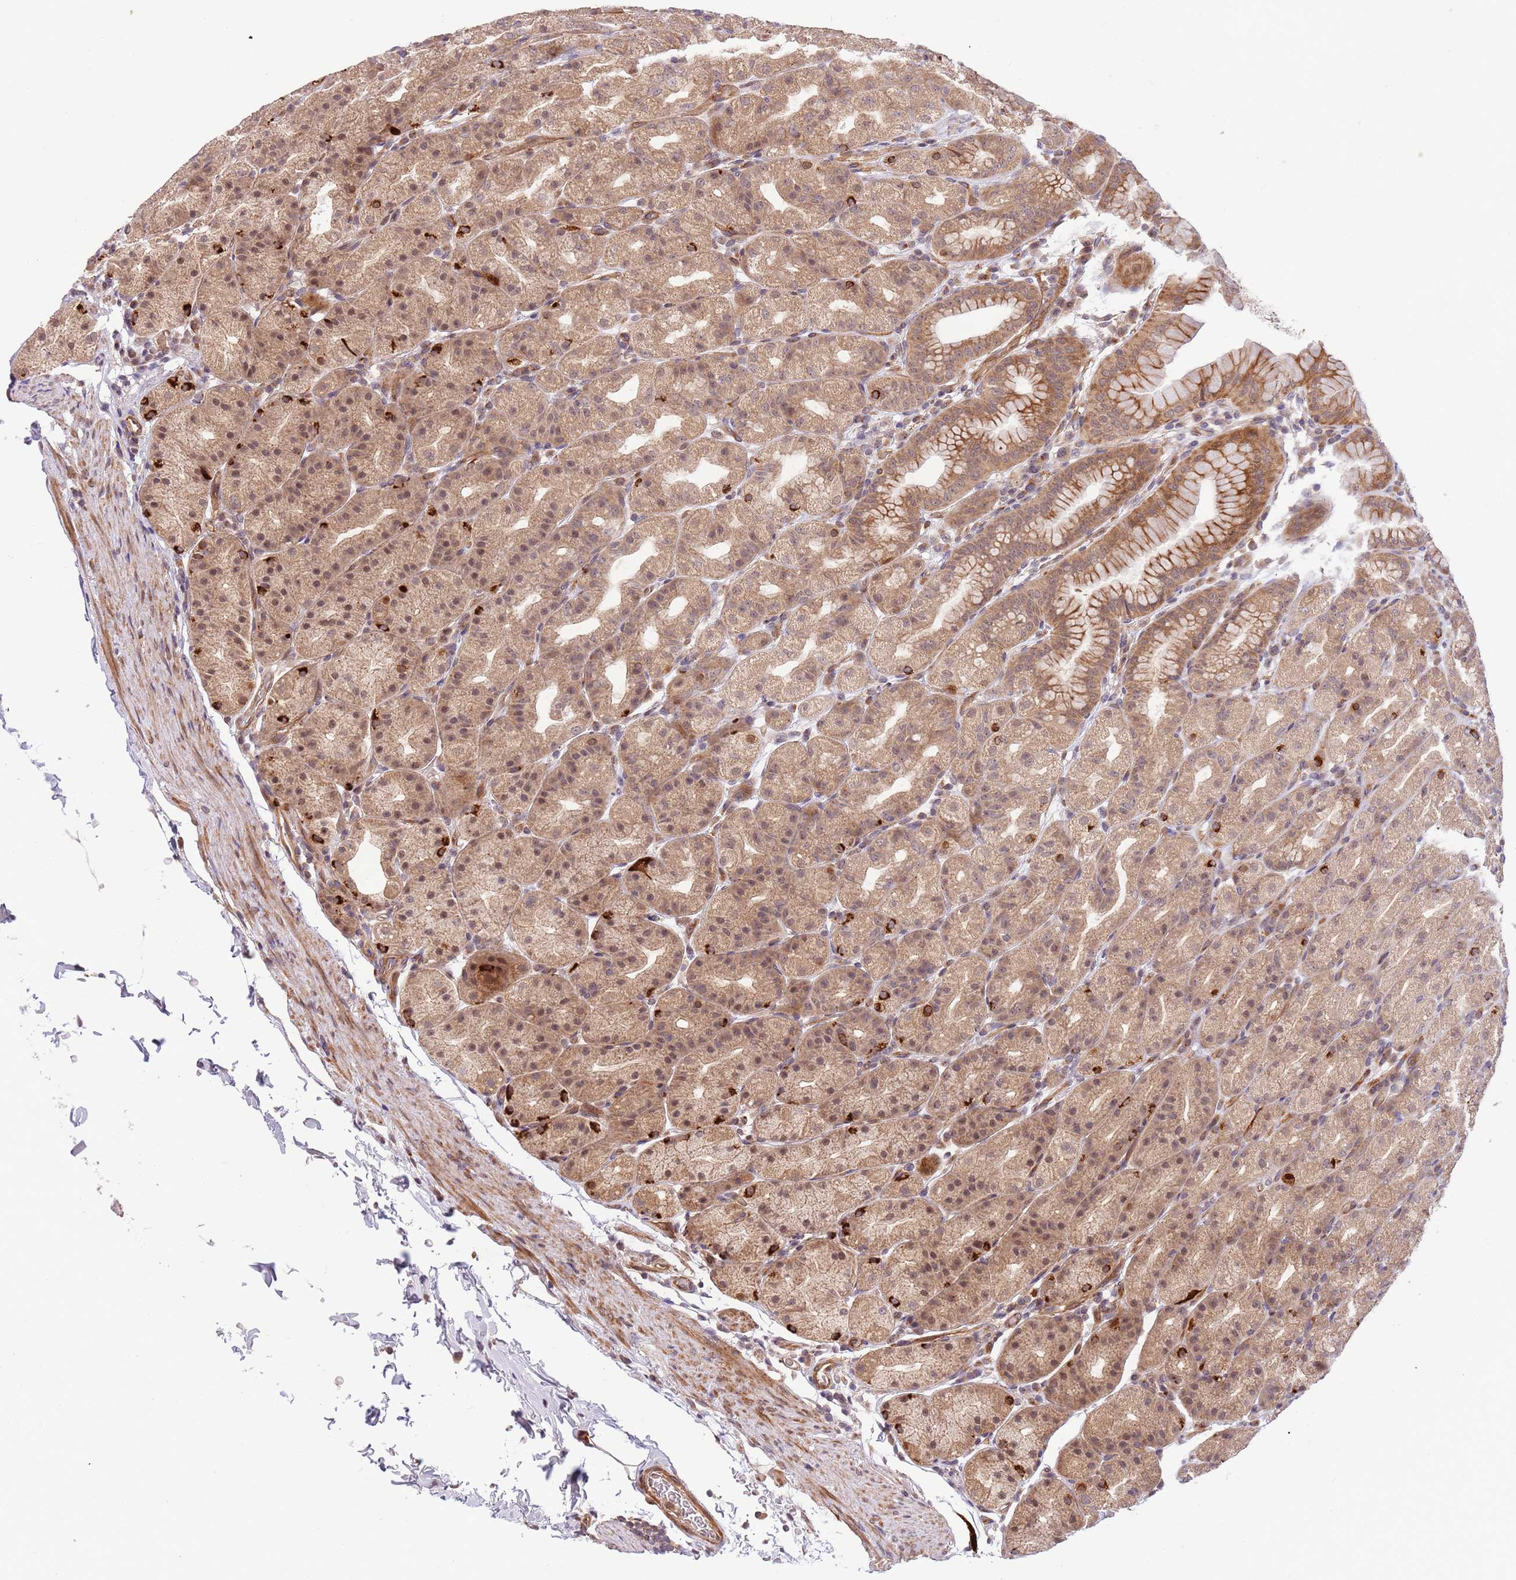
{"staining": {"intensity": "strong", "quantity": "25%-75%", "location": "cytoplasmic/membranous"}, "tissue": "stomach", "cell_type": "Glandular cells", "image_type": "normal", "snomed": [{"axis": "morphology", "description": "Normal tissue, NOS"}, {"axis": "topography", "description": "Stomach, upper"}, {"axis": "topography", "description": "Stomach"}], "caption": "A high-resolution image shows immunohistochemistry staining of normal stomach, which demonstrates strong cytoplasmic/membranous positivity in approximately 25%-75% of glandular cells.", "gene": "HAUS3", "patient": {"sex": "male", "age": 68}}